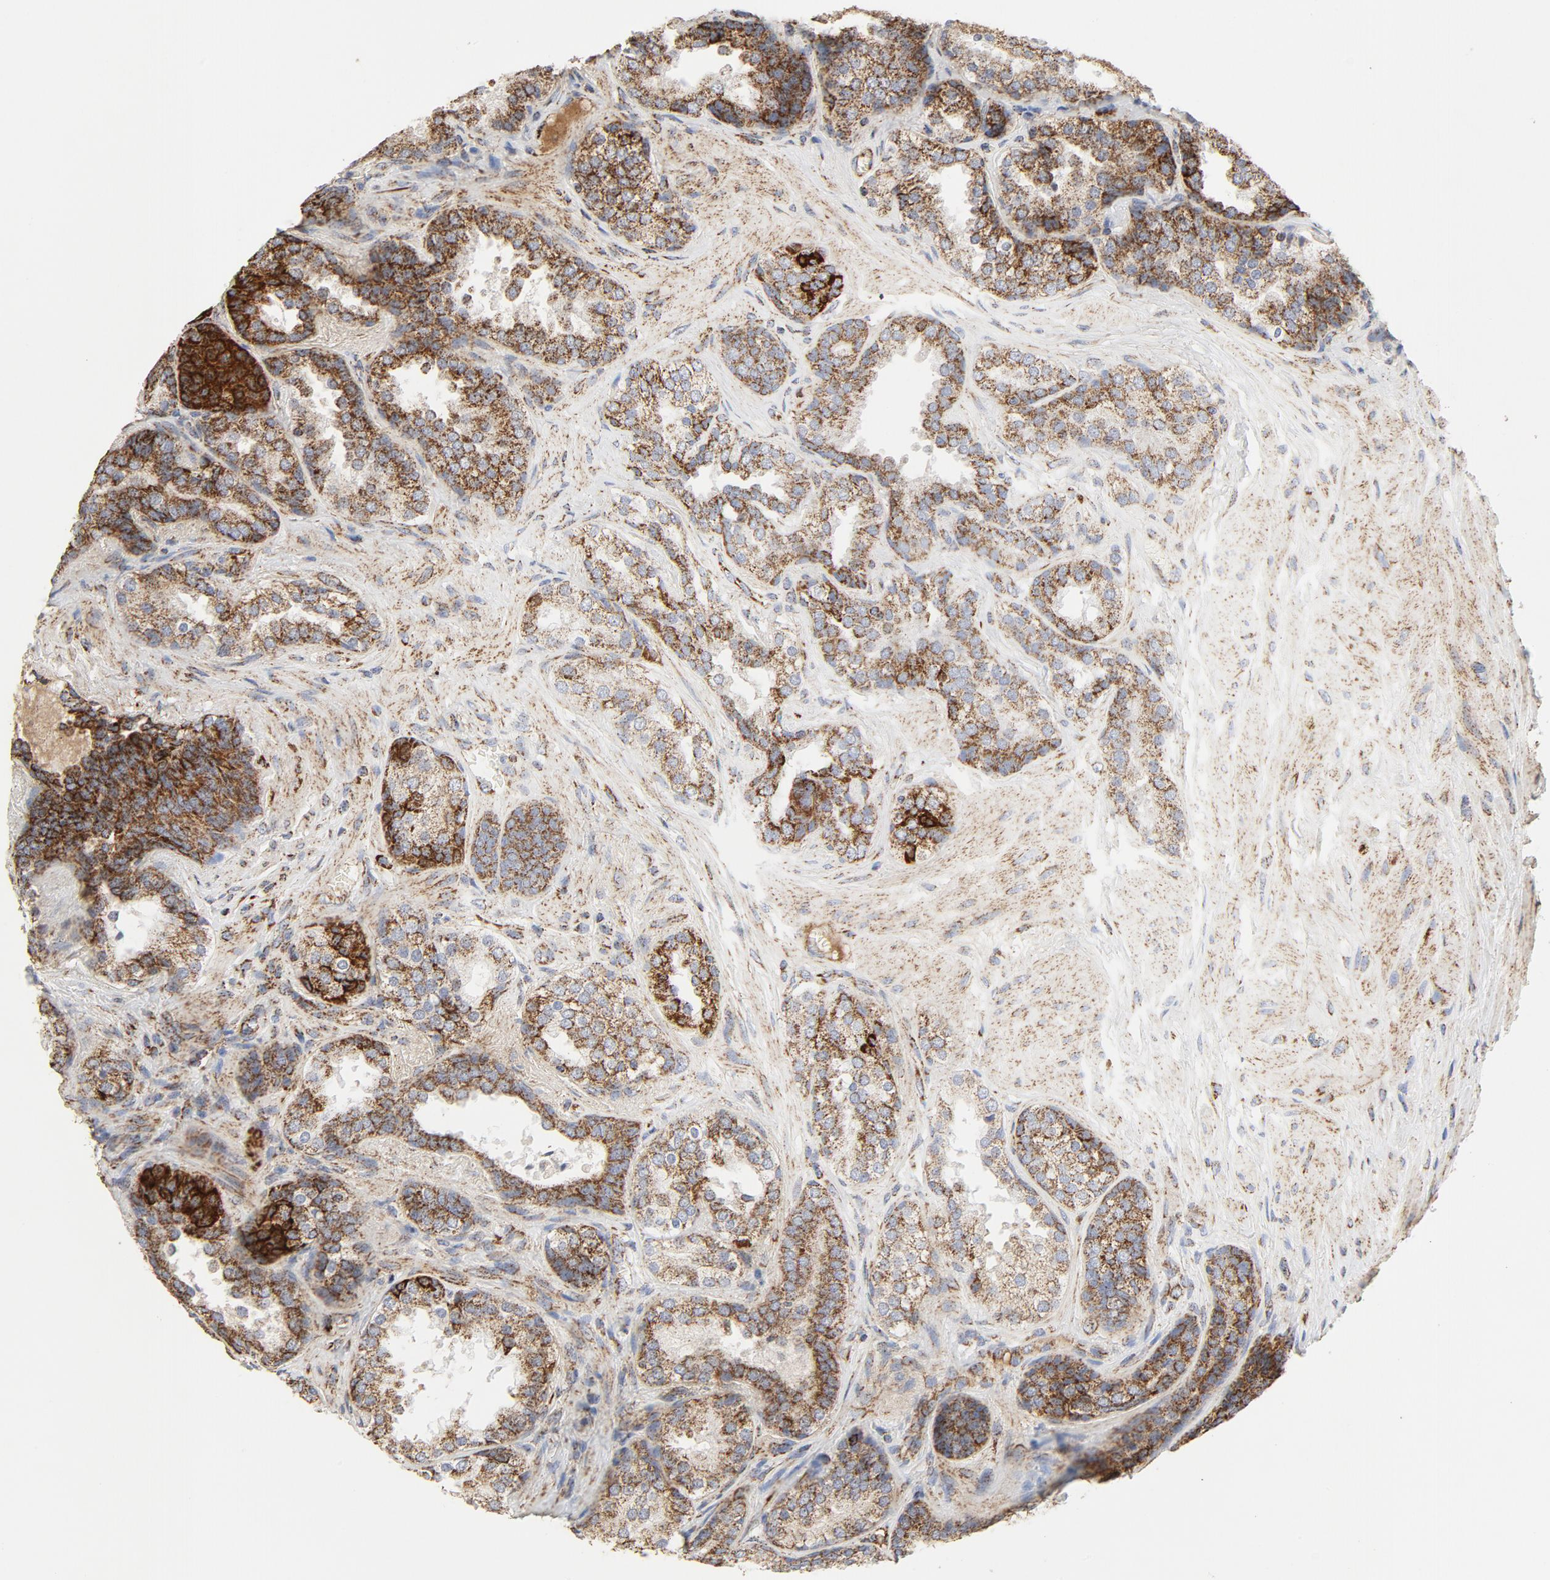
{"staining": {"intensity": "strong", "quantity": ">75%", "location": "cytoplasmic/membranous"}, "tissue": "prostate cancer", "cell_type": "Tumor cells", "image_type": "cancer", "snomed": [{"axis": "morphology", "description": "Adenocarcinoma, High grade"}, {"axis": "topography", "description": "Prostate"}], "caption": "IHC of high-grade adenocarcinoma (prostate) demonstrates high levels of strong cytoplasmic/membranous positivity in approximately >75% of tumor cells.", "gene": "PCNX4", "patient": {"sex": "male", "age": 70}}